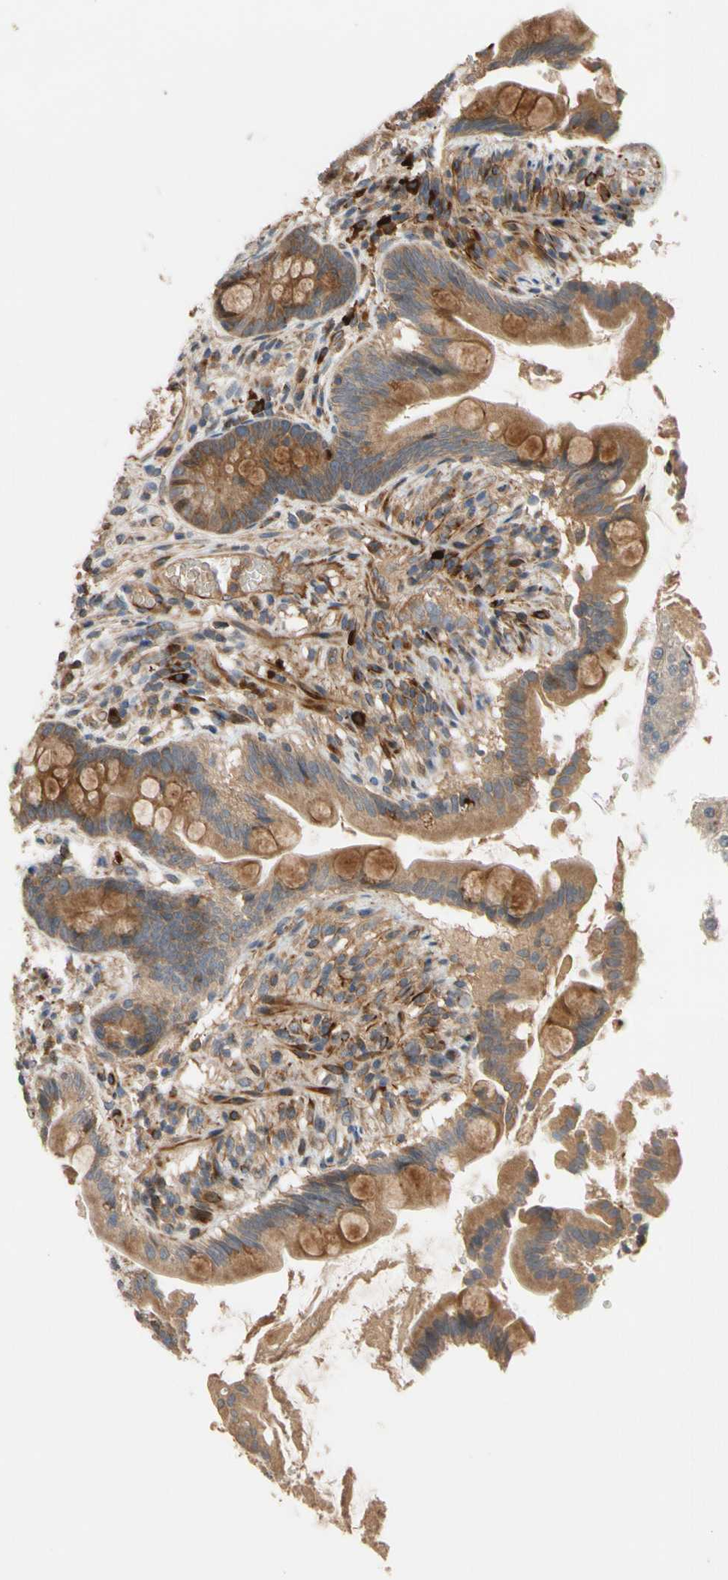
{"staining": {"intensity": "strong", "quantity": ">75%", "location": "cytoplasmic/membranous"}, "tissue": "small intestine", "cell_type": "Glandular cells", "image_type": "normal", "snomed": [{"axis": "morphology", "description": "Normal tissue, NOS"}, {"axis": "topography", "description": "Small intestine"}], "caption": "The micrograph shows immunohistochemical staining of normal small intestine. There is strong cytoplasmic/membranous positivity is present in approximately >75% of glandular cells.", "gene": "FGD6", "patient": {"sex": "female", "age": 56}}